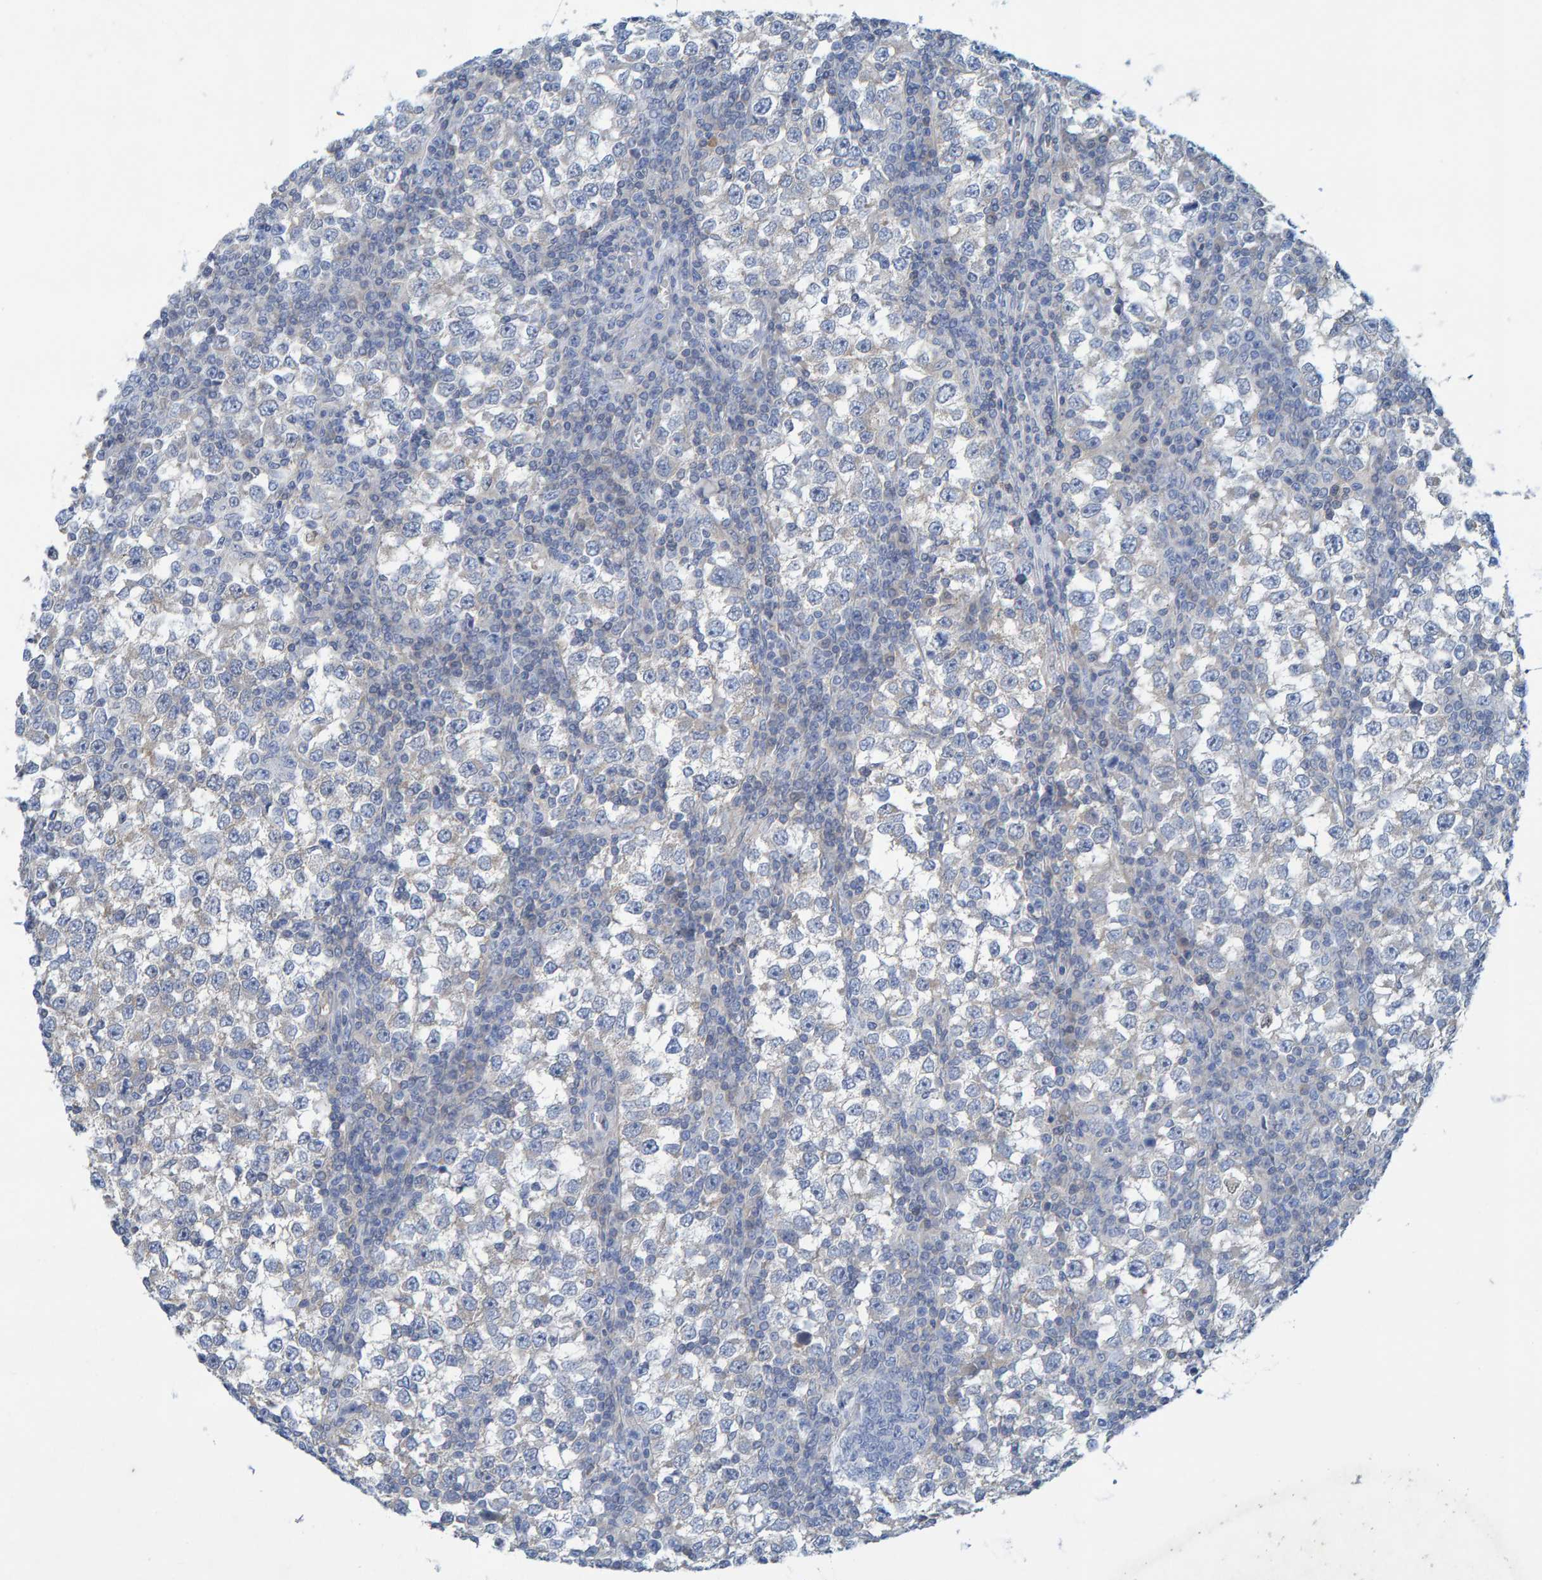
{"staining": {"intensity": "negative", "quantity": "none", "location": "none"}, "tissue": "testis cancer", "cell_type": "Tumor cells", "image_type": "cancer", "snomed": [{"axis": "morphology", "description": "Seminoma, NOS"}, {"axis": "topography", "description": "Testis"}], "caption": "IHC photomicrograph of neoplastic tissue: testis seminoma stained with DAB shows no significant protein expression in tumor cells. The staining was performed using DAB to visualize the protein expression in brown, while the nuclei were stained in blue with hematoxylin (Magnification: 20x).", "gene": "ALAD", "patient": {"sex": "male", "age": 65}}